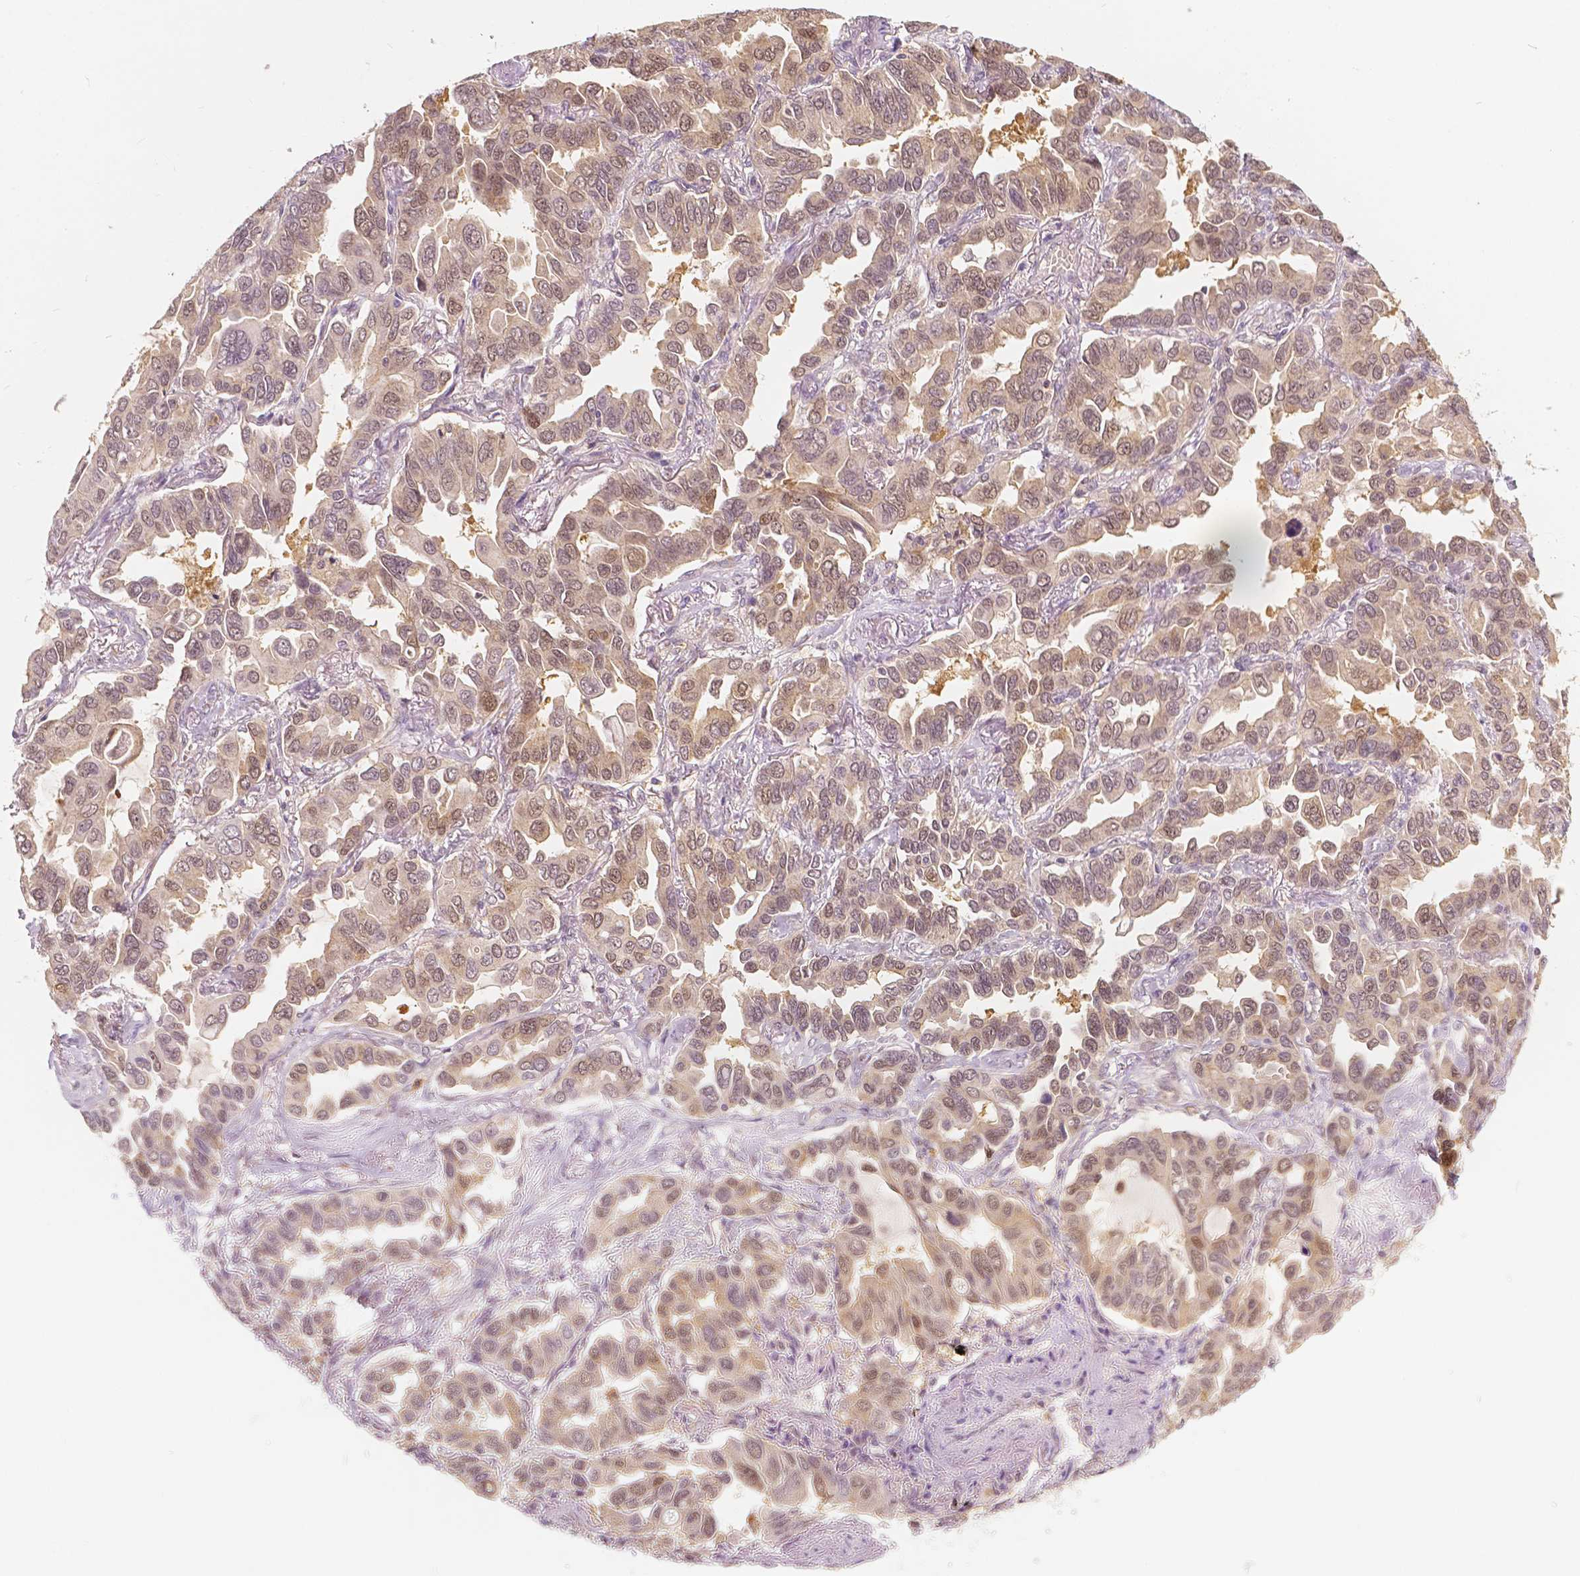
{"staining": {"intensity": "weak", "quantity": ">75%", "location": "cytoplasmic/membranous,nuclear"}, "tissue": "lung cancer", "cell_type": "Tumor cells", "image_type": "cancer", "snomed": [{"axis": "morphology", "description": "Adenocarcinoma, NOS"}, {"axis": "topography", "description": "Lung"}], "caption": "Lung cancer stained for a protein exhibits weak cytoplasmic/membranous and nuclear positivity in tumor cells.", "gene": "NAPRT", "patient": {"sex": "male", "age": 64}}